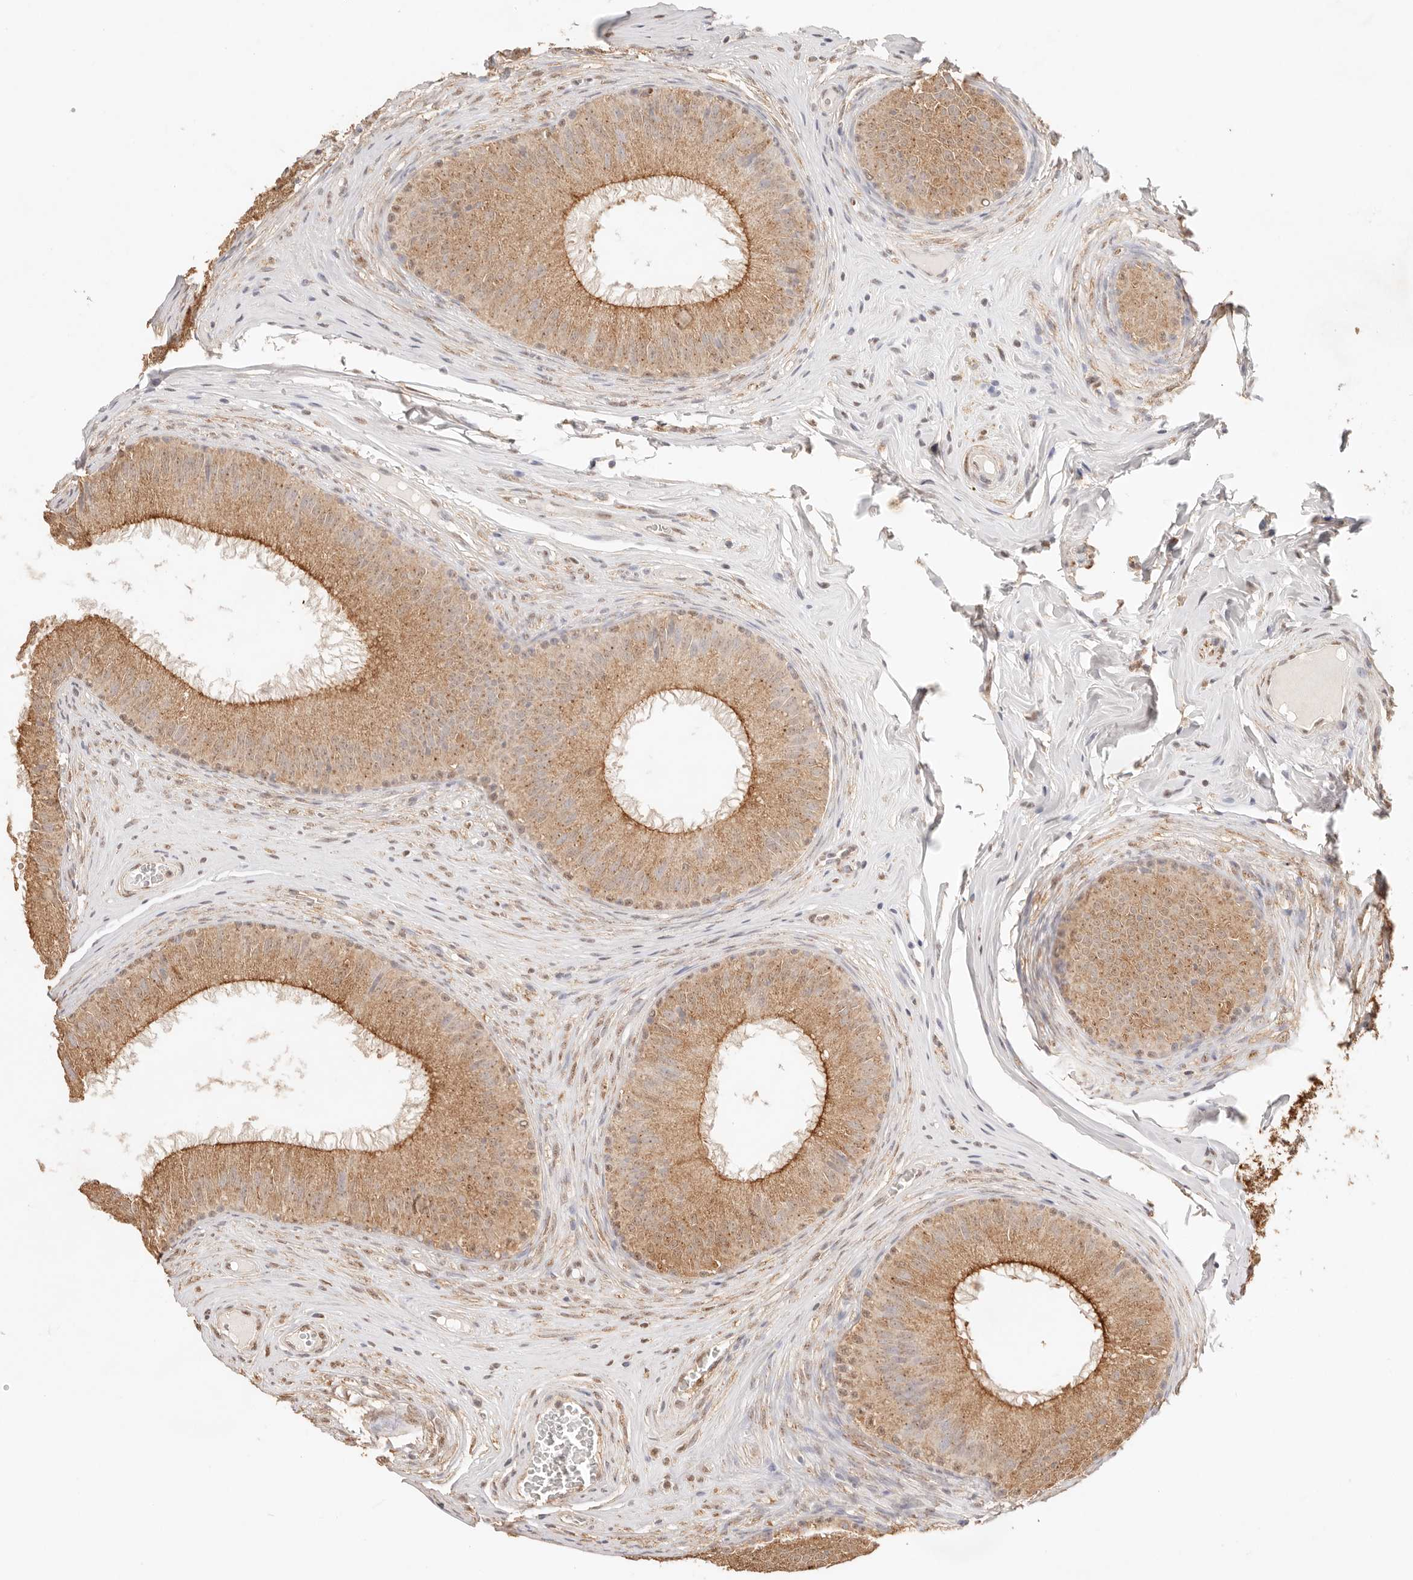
{"staining": {"intensity": "moderate", "quantity": ">75%", "location": "cytoplasmic/membranous,nuclear"}, "tissue": "epididymis", "cell_type": "Glandular cells", "image_type": "normal", "snomed": [{"axis": "morphology", "description": "Normal tissue, NOS"}, {"axis": "topography", "description": "Epididymis"}], "caption": "Brown immunohistochemical staining in unremarkable epididymis displays moderate cytoplasmic/membranous,nuclear positivity in approximately >75% of glandular cells.", "gene": "IL1R2", "patient": {"sex": "male", "age": 32}}